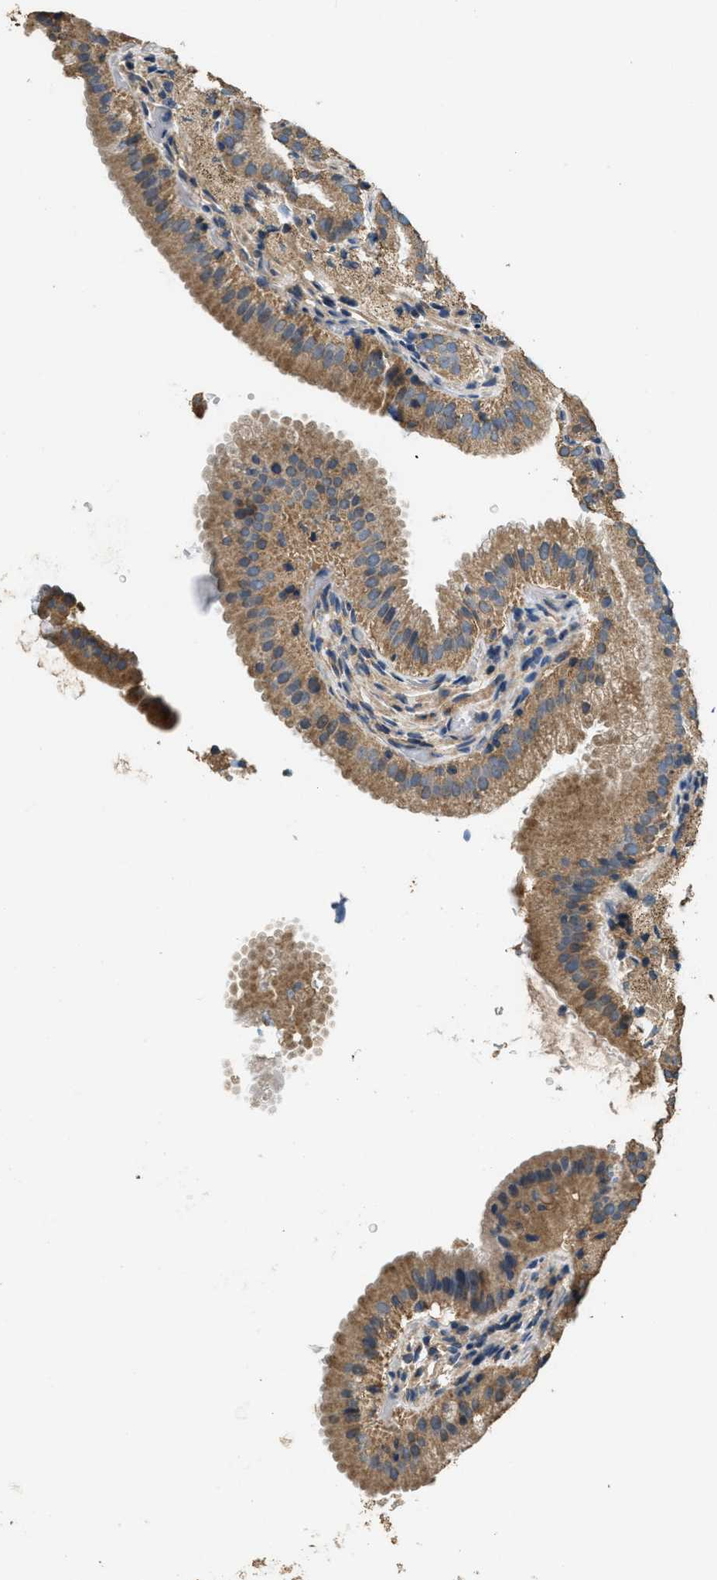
{"staining": {"intensity": "moderate", "quantity": ">75%", "location": "cytoplasmic/membranous"}, "tissue": "gallbladder", "cell_type": "Glandular cells", "image_type": "normal", "snomed": [{"axis": "morphology", "description": "Normal tissue, NOS"}, {"axis": "topography", "description": "Gallbladder"}], "caption": "Immunohistochemical staining of benign human gallbladder exhibits moderate cytoplasmic/membranous protein positivity in about >75% of glandular cells.", "gene": "THBS2", "patient": {"sex": "male", "age": 54}}